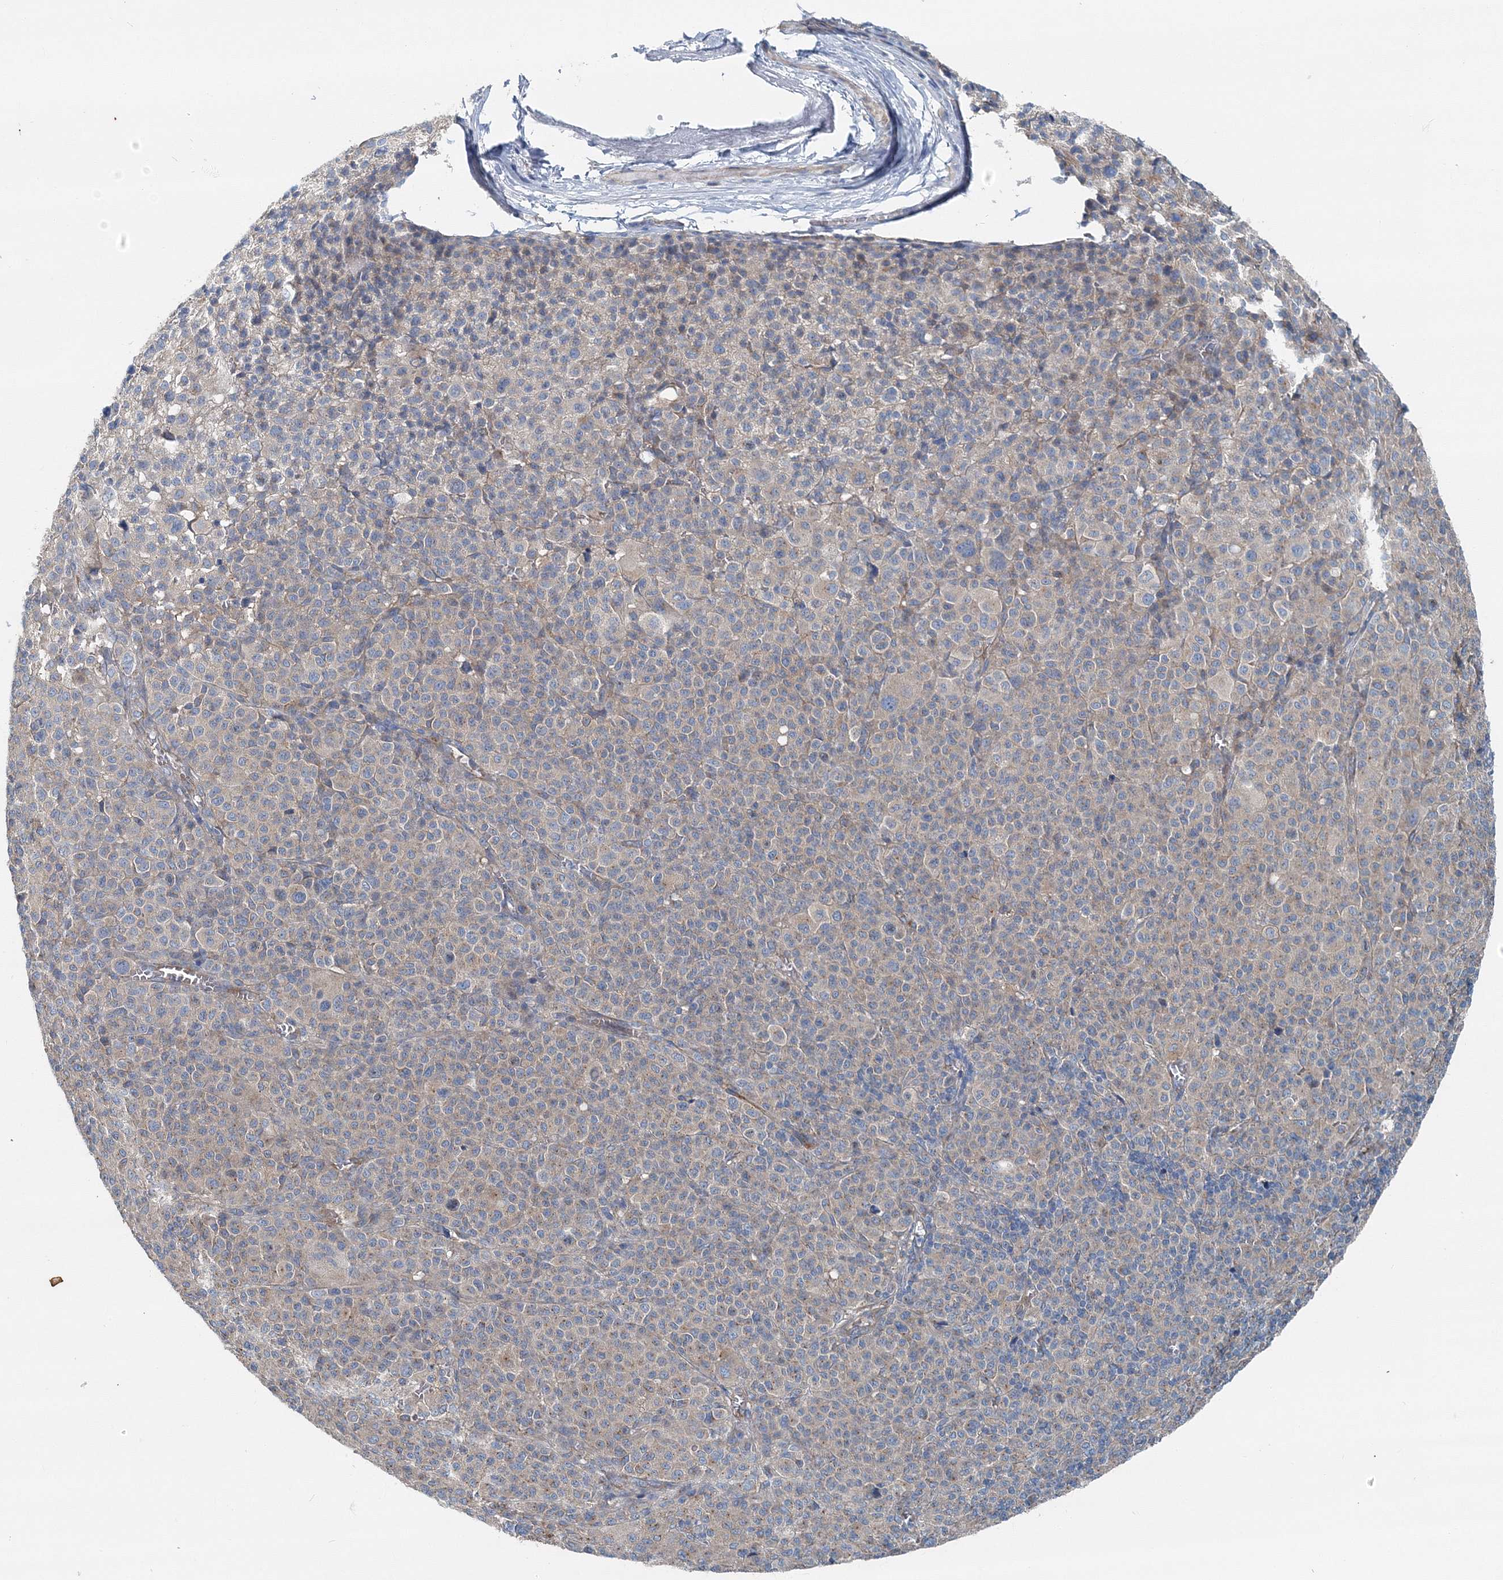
{"staining": {"intensity": "negative", "quantity": "none", "location": "none"}, "tissue": "melanoma", "cell_type": "Tumor cells", "image_type": "cancer", "snomed": [{"axis": "morphology", "description": "Malignant melanoma, Metastatic site"}, {"axis": "topography", "description": "Skin"}], "caption": "A high-resolution micrograph shows IHC staining of malignant melanoma (metastatic site), which demonstrates no significant positivity in tumor cells. (Stains: DAB (3,3'-diaminobenzidine) immunohistochemistry with hematoxylin counter stain, Microscopy: brightfield microscopy at high magnification).", "gene": "MPHOSPH9", "patient": {"sex": "female", "age": 74}}